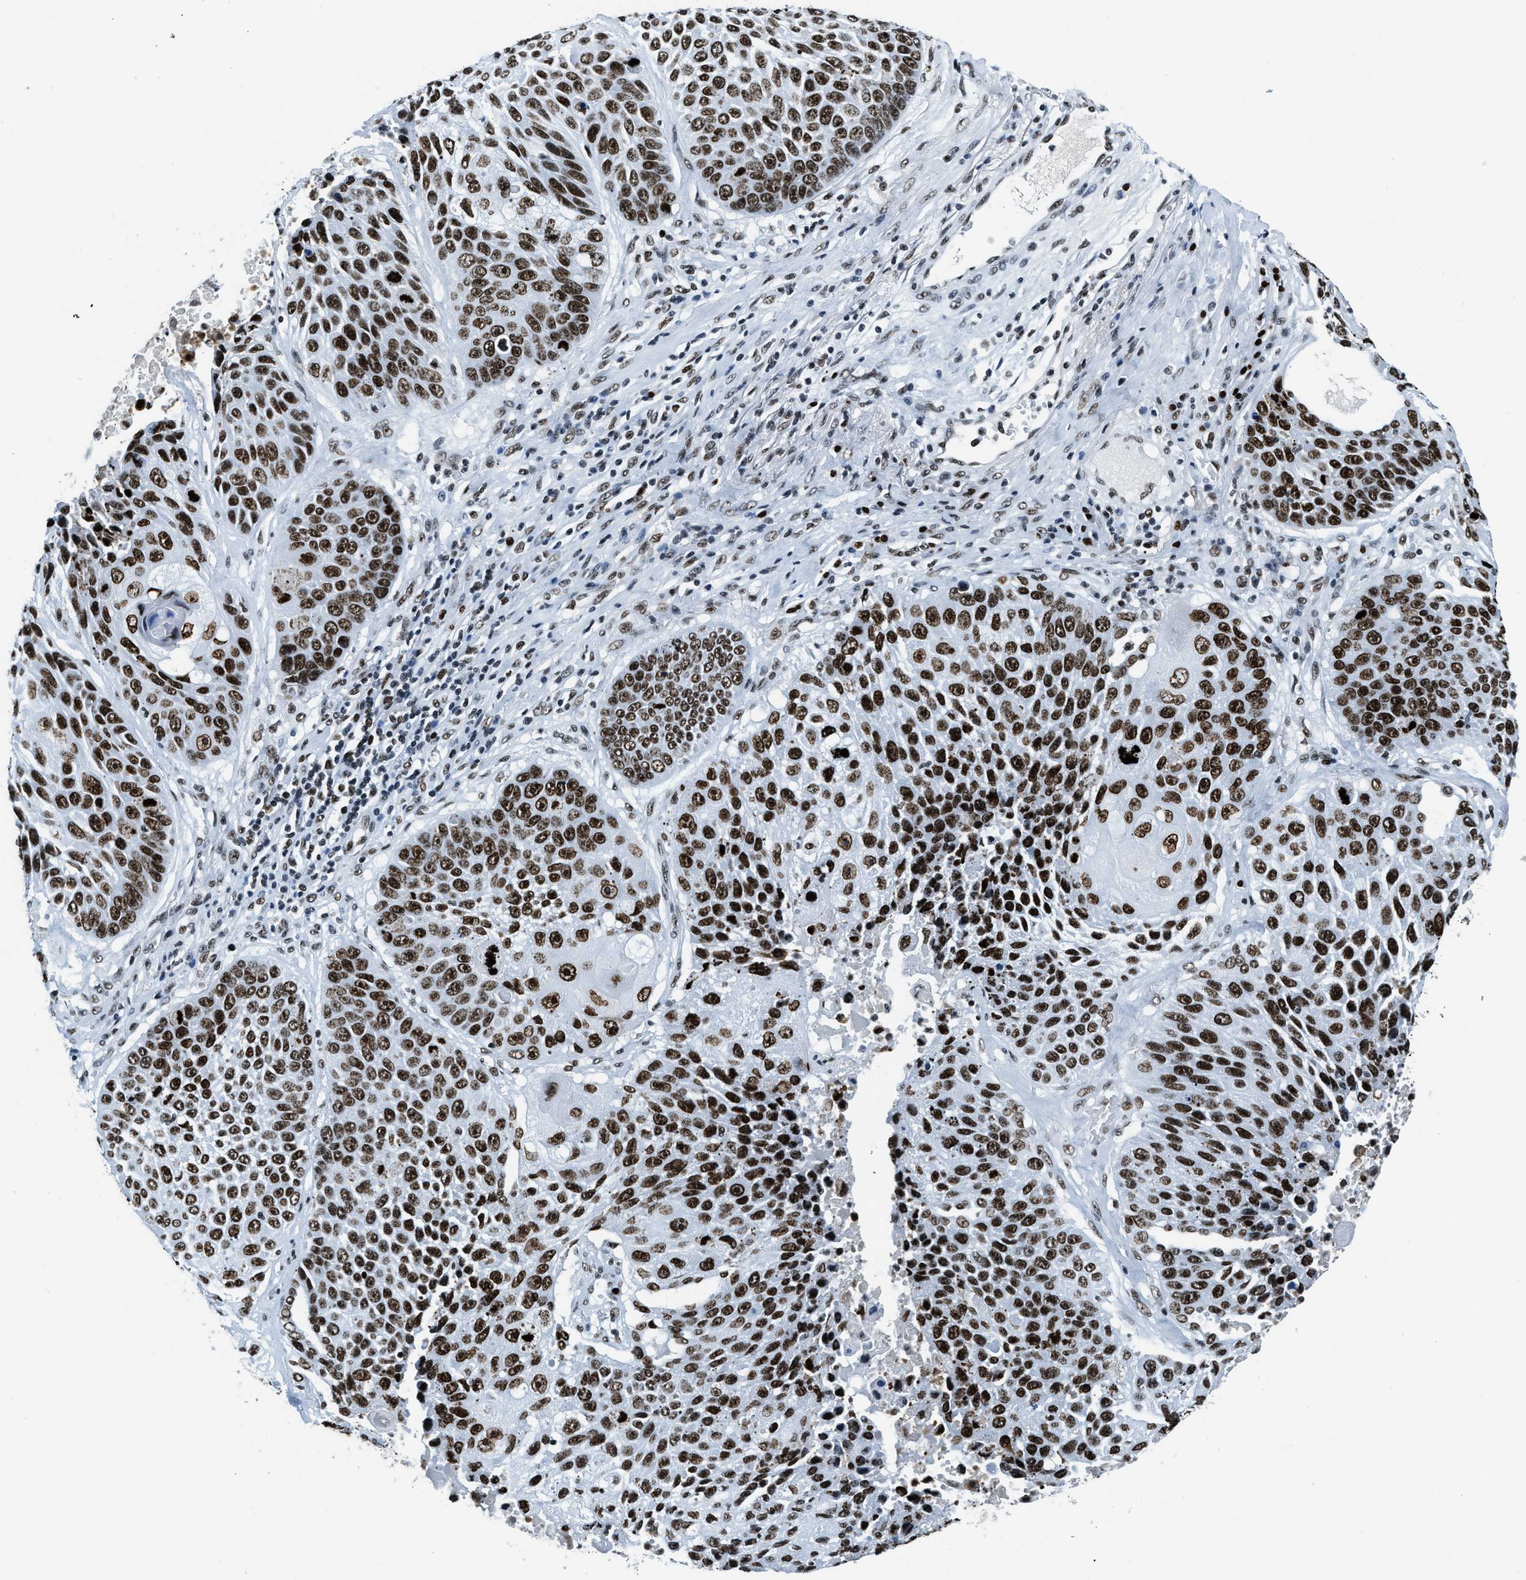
{"staining": {"intensity": "strong", "quantity": ">75%", "location": "nuclear"}, "tissue": "lung cancer", "cell_type": "Tumor cells", "image_type": "cancer", "snomed": [{"axis": "morphology", "description": "Squamous cell carcinoma, NOS"}, {"axis": "topography", "description": "Lung"}], "caption": "Lung cancer (squamous cell carcinoma) stained with DAB (3,3'-diaminobenzidine) IHC displays high levels of strong nuclear staining in about >75% of tumor cells.", "gene": "TOP1", "patient": {"sex": "male", "age": 61}}